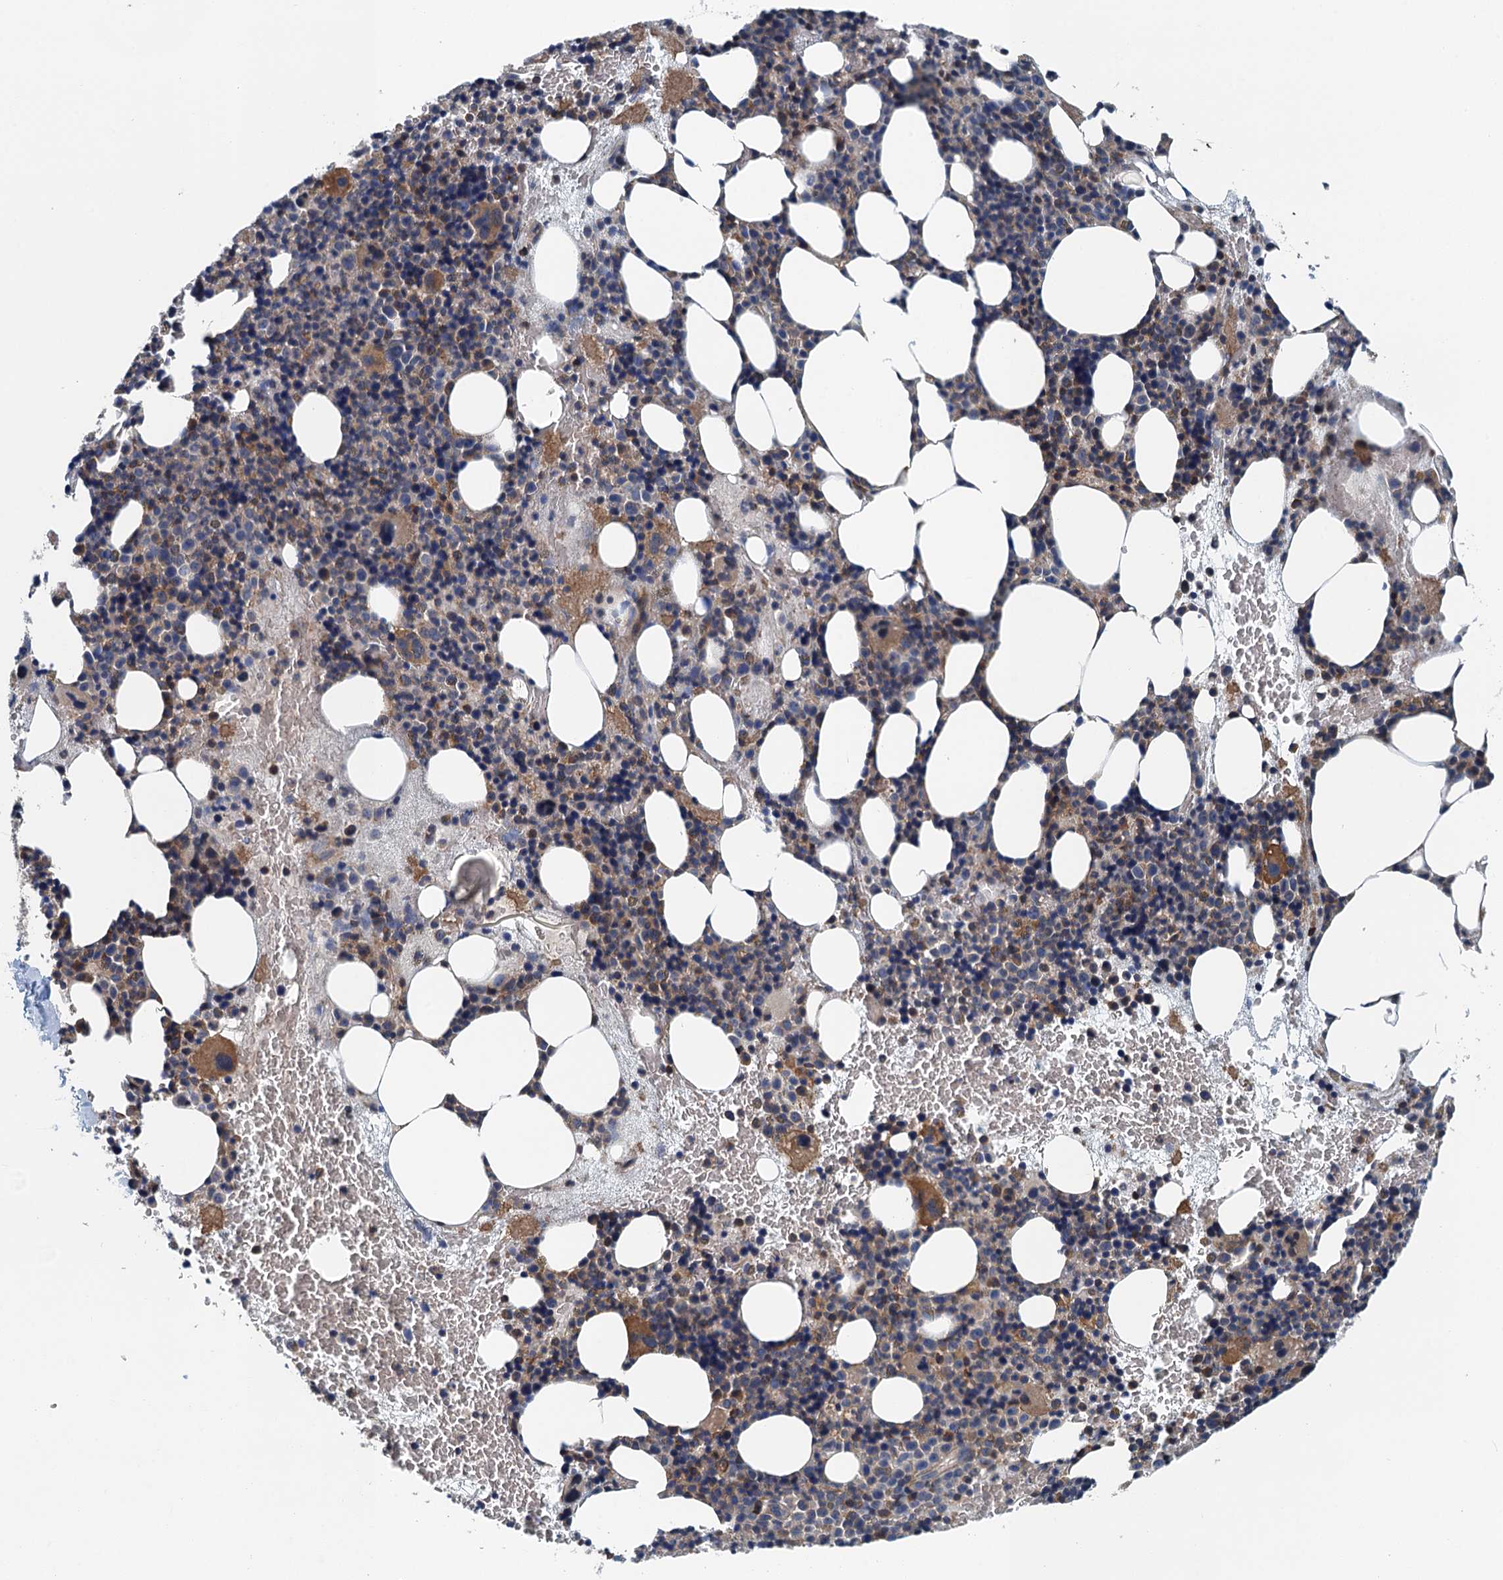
{"staining": {"intensity": "moderate", "quantity": "25%-75%", "location": "cytoplasmic/membranous"}, "tissue": "bone marrow", "cell_type": "Hematopoietic cells", "image_type": "normal", "snomed": [{"axis": "morphology", "description": "Normal tissue, NOS"}, {"axis": "topography", "description": "Bone marrow"}], "caption": "Immunohistochemistry (IHC) photomicrograph of unremarkable bone marrow: bone marrow stained using IHC shows medium levels of moderate protein expression localized specifically in the cytoplasmic/membranous of hematopoietic cells, appearing as a cytoplasmic/membranous brown color.", "gene": "PPP1R14D", "patient": {"sex": "male", "age": 89}}